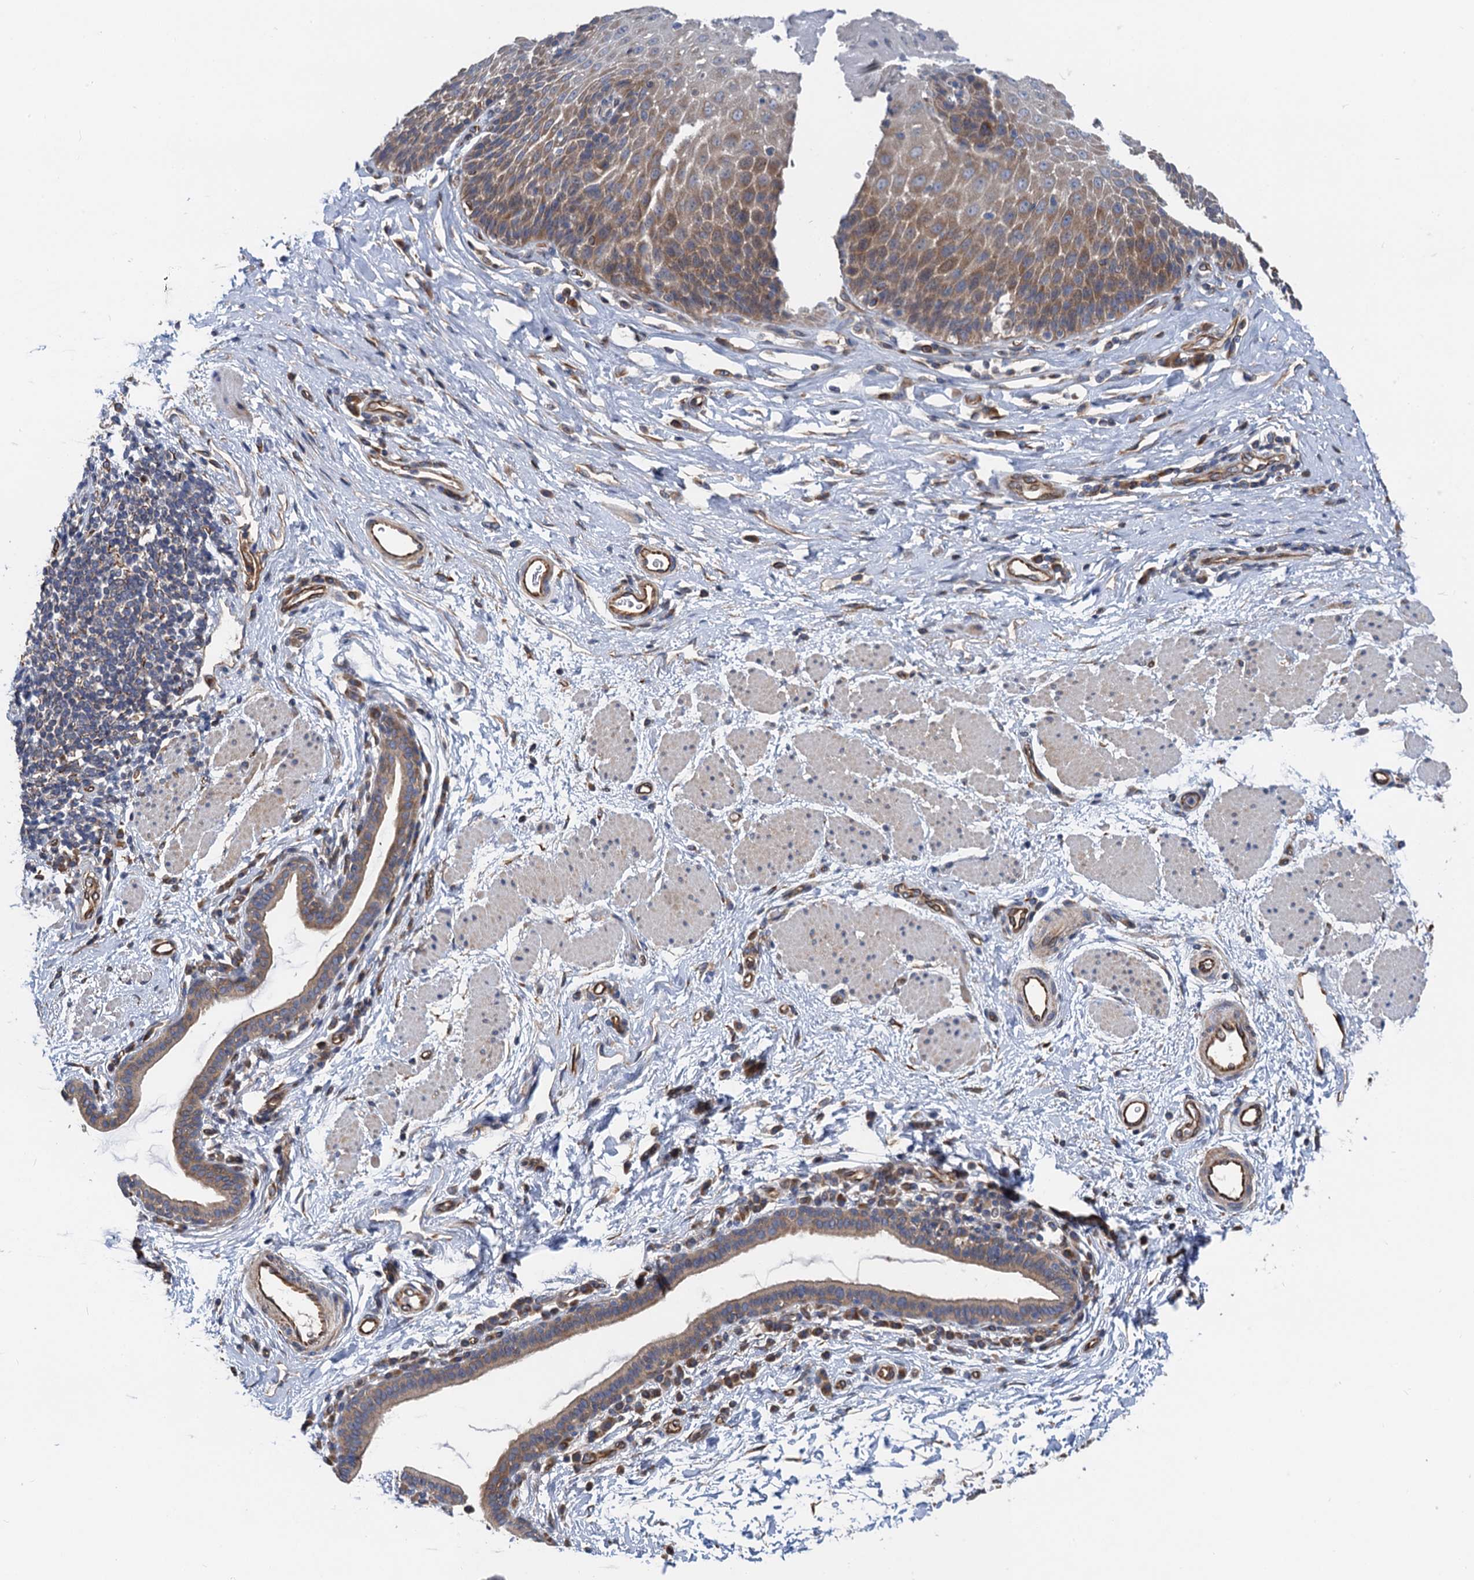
{"staining": {"intensity": "moderate", "quantity": "25%-75%", "location": "cytoplasmic/membranous"}, "tissue": "esophagus", "cell_type": "Squamous epithelial cells", "image_type": "normal", "snomed": [{"axis": "morphology", "description": "Normal tissue, NOS"}, {"axis": "topography", "description": "Esophagus"}], "caption": "Esophagus stained for a protein (brown) displays moderate cytoplasmic/membranous positive staining in about 25%-75% of squamous epithelial cells.", "gene": "PJA2", "patient": {"sex": "female", "age": 61}}